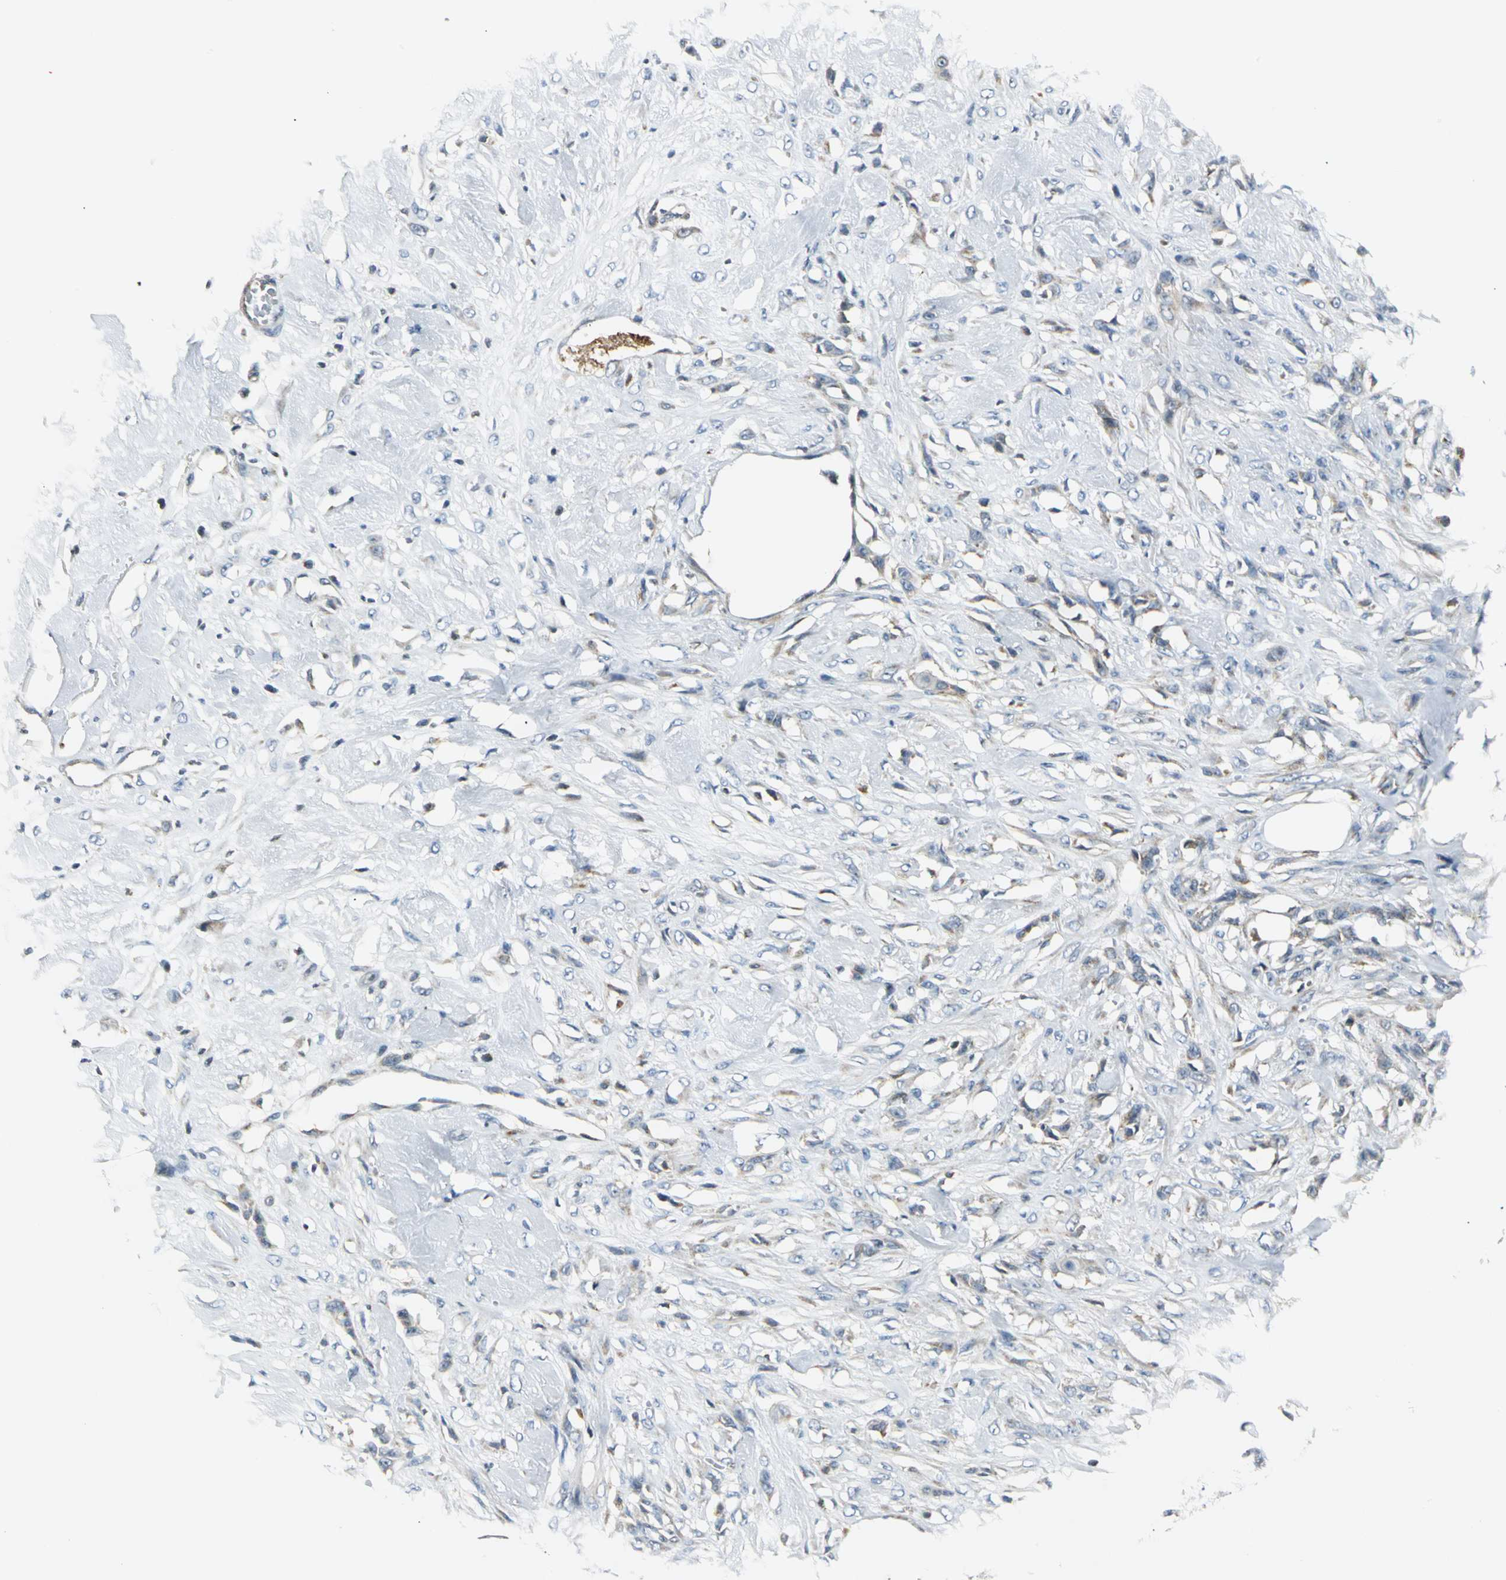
{"staining": {"intensity": "weak", "quantity": "<25%", "location": "cytoplasmic/membranous"}, "tissue": "skin cancer", "cell_type": "Tumor cells", "image_type": "cancer", "snomed": [{"axis": "morphology", "description": "Normal tissue, NOS"}, {"axis": "morphology", "description": "Squamous cell carcinoma, NOS"}, {"axis": "topography", "description": "Skin"}], "caption": "Immunohistochemistry of skin cancer displays no expression in tumor cells. (Stains: DAB IHC with hematoxylin counter stain, Microscopy: brightfield microscopy at high magnification).", "gene": "USP40", "patient": {"sex": "female", "age": 59}}